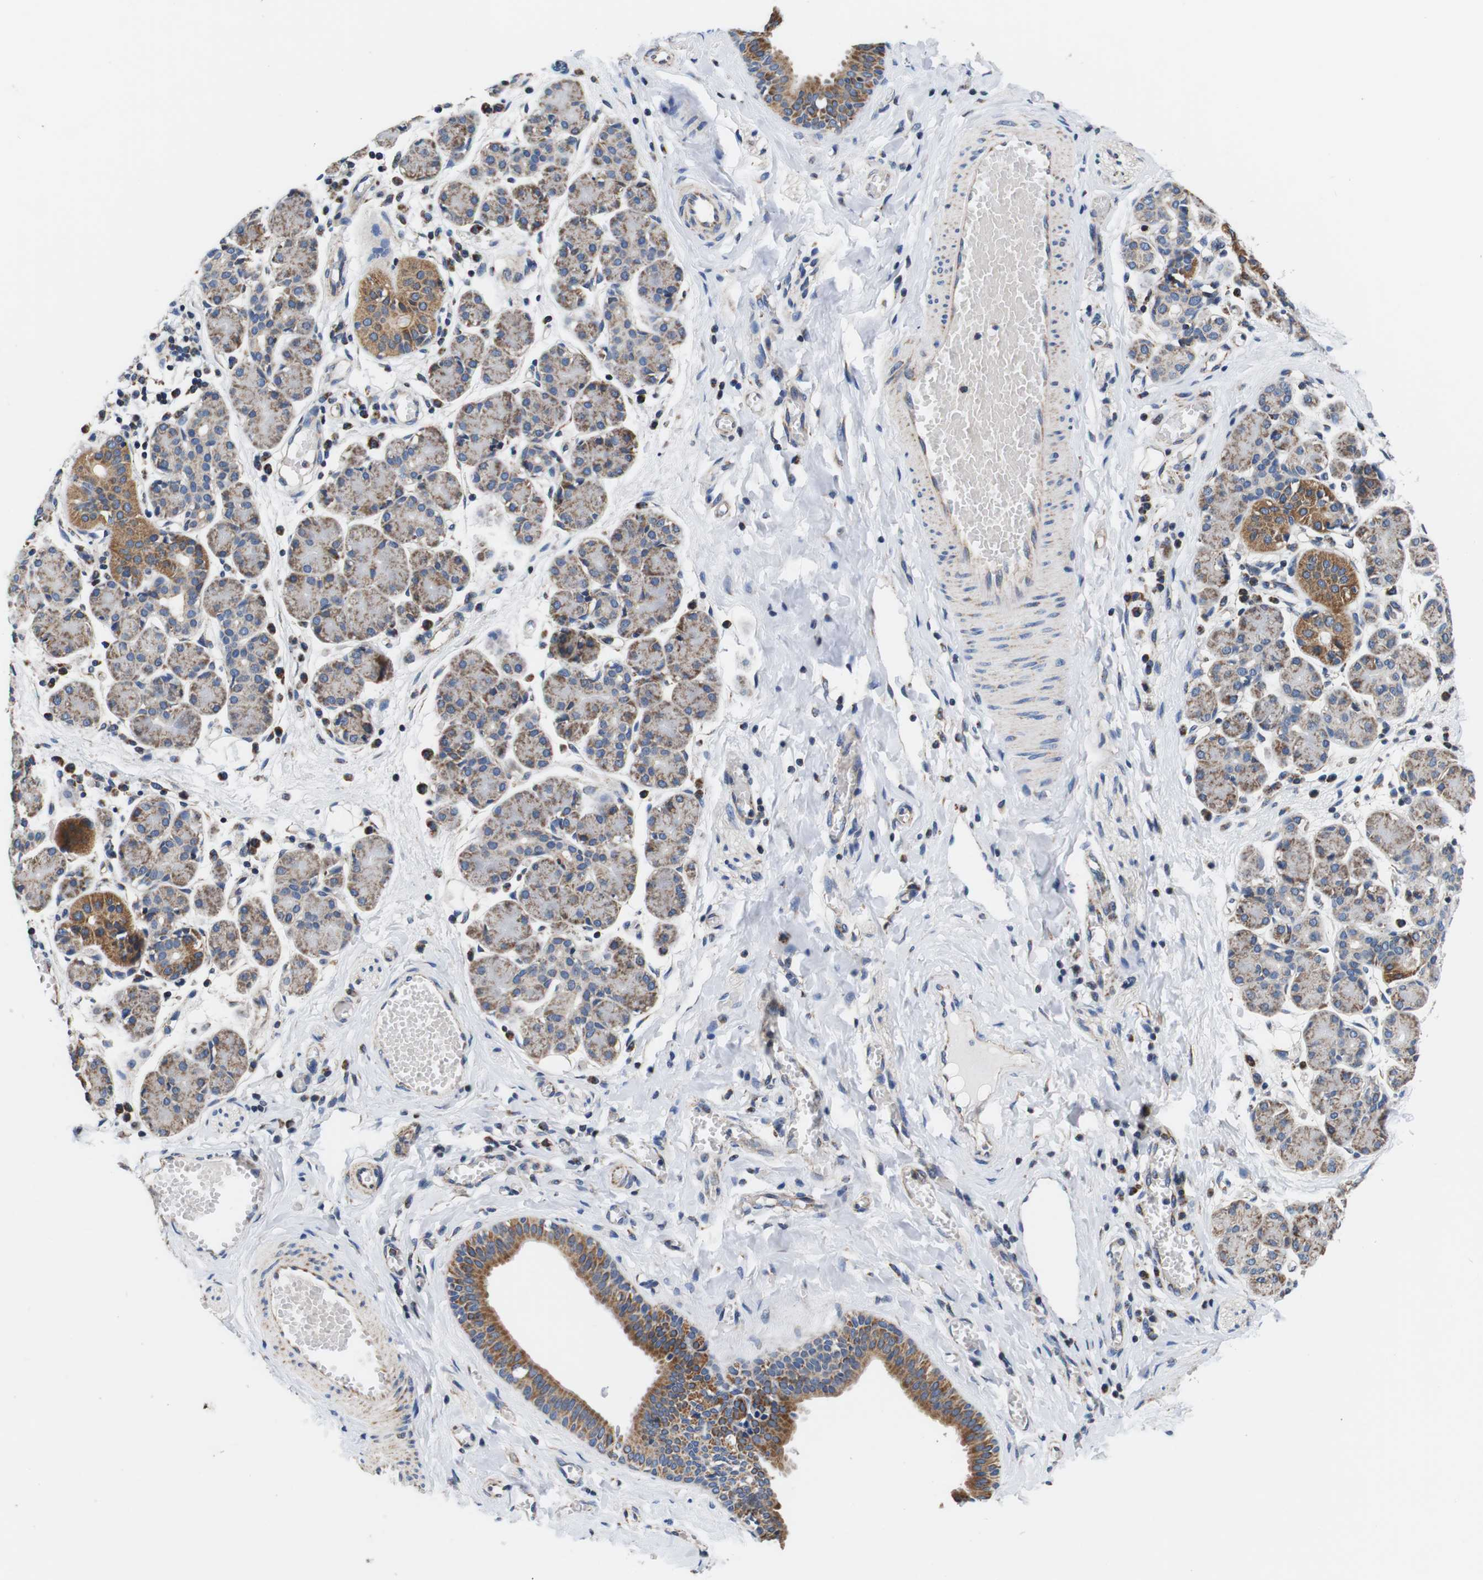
{"staining": {"intensity": "moderate", "quantity": ">75%", "location": "cytoplasmic/membranous"}, "tissue": "salivary gland", "cell_type": "Glandular cells", "image_type": "normal", "snomed": [{"axis": "morphology", "description": "Normal tissue, NOS"}, {"axis": "morphology", "description": "Inflammation, NOS"}, {"axis": "topography", "description": "Lymph node"}, {"axis": "topography", "description": "Salivary gland"}], "caption": "Brown immunohistochemical staining in normal human salivary gland shows moderate cytoplasmic/membranous expression in about >75% of glandular cells.", "gene": "LRP4", "patient": {"sex": "male", "age": 3}}